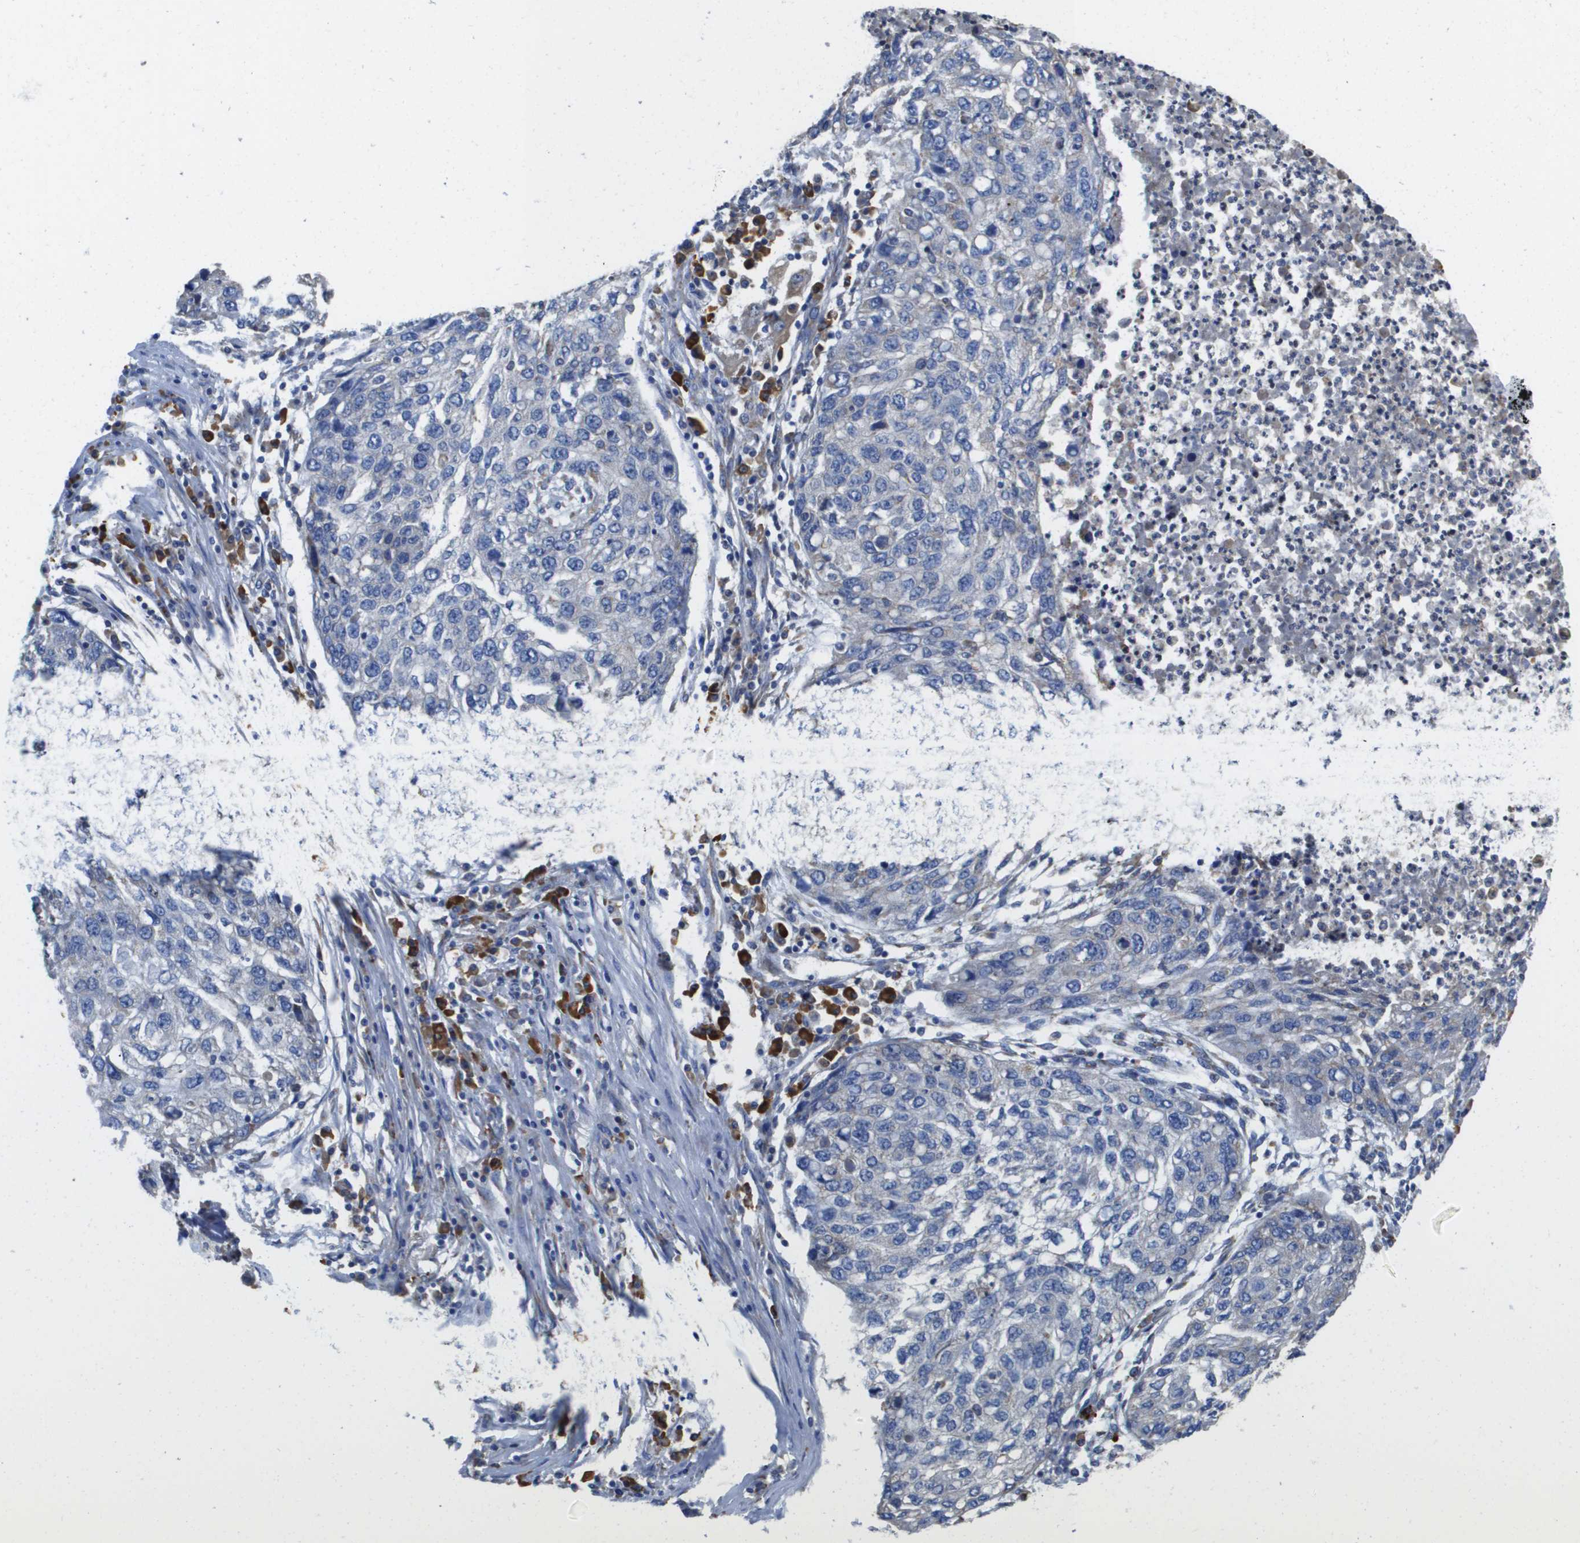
{"staining": {"intensity": "negative", "quantity": "none", "location": "none"}, "tissue": "lung cancer", "cell_type": "Tumor cells", "image_type": "cancer", "snomed": [{"axis": "morphology", "description": "Squamous cell carcinoma, NOS"}, {"axis": "topography", "description": "Lung"}], "caption": "The immunohistochemistry histopathology image has no significant expression in tumor cells of lung cancer (squamous cell carcinoma) tissue.", "gene": "SDR42E1", "patient": {"sex": "female", "age": 63}}